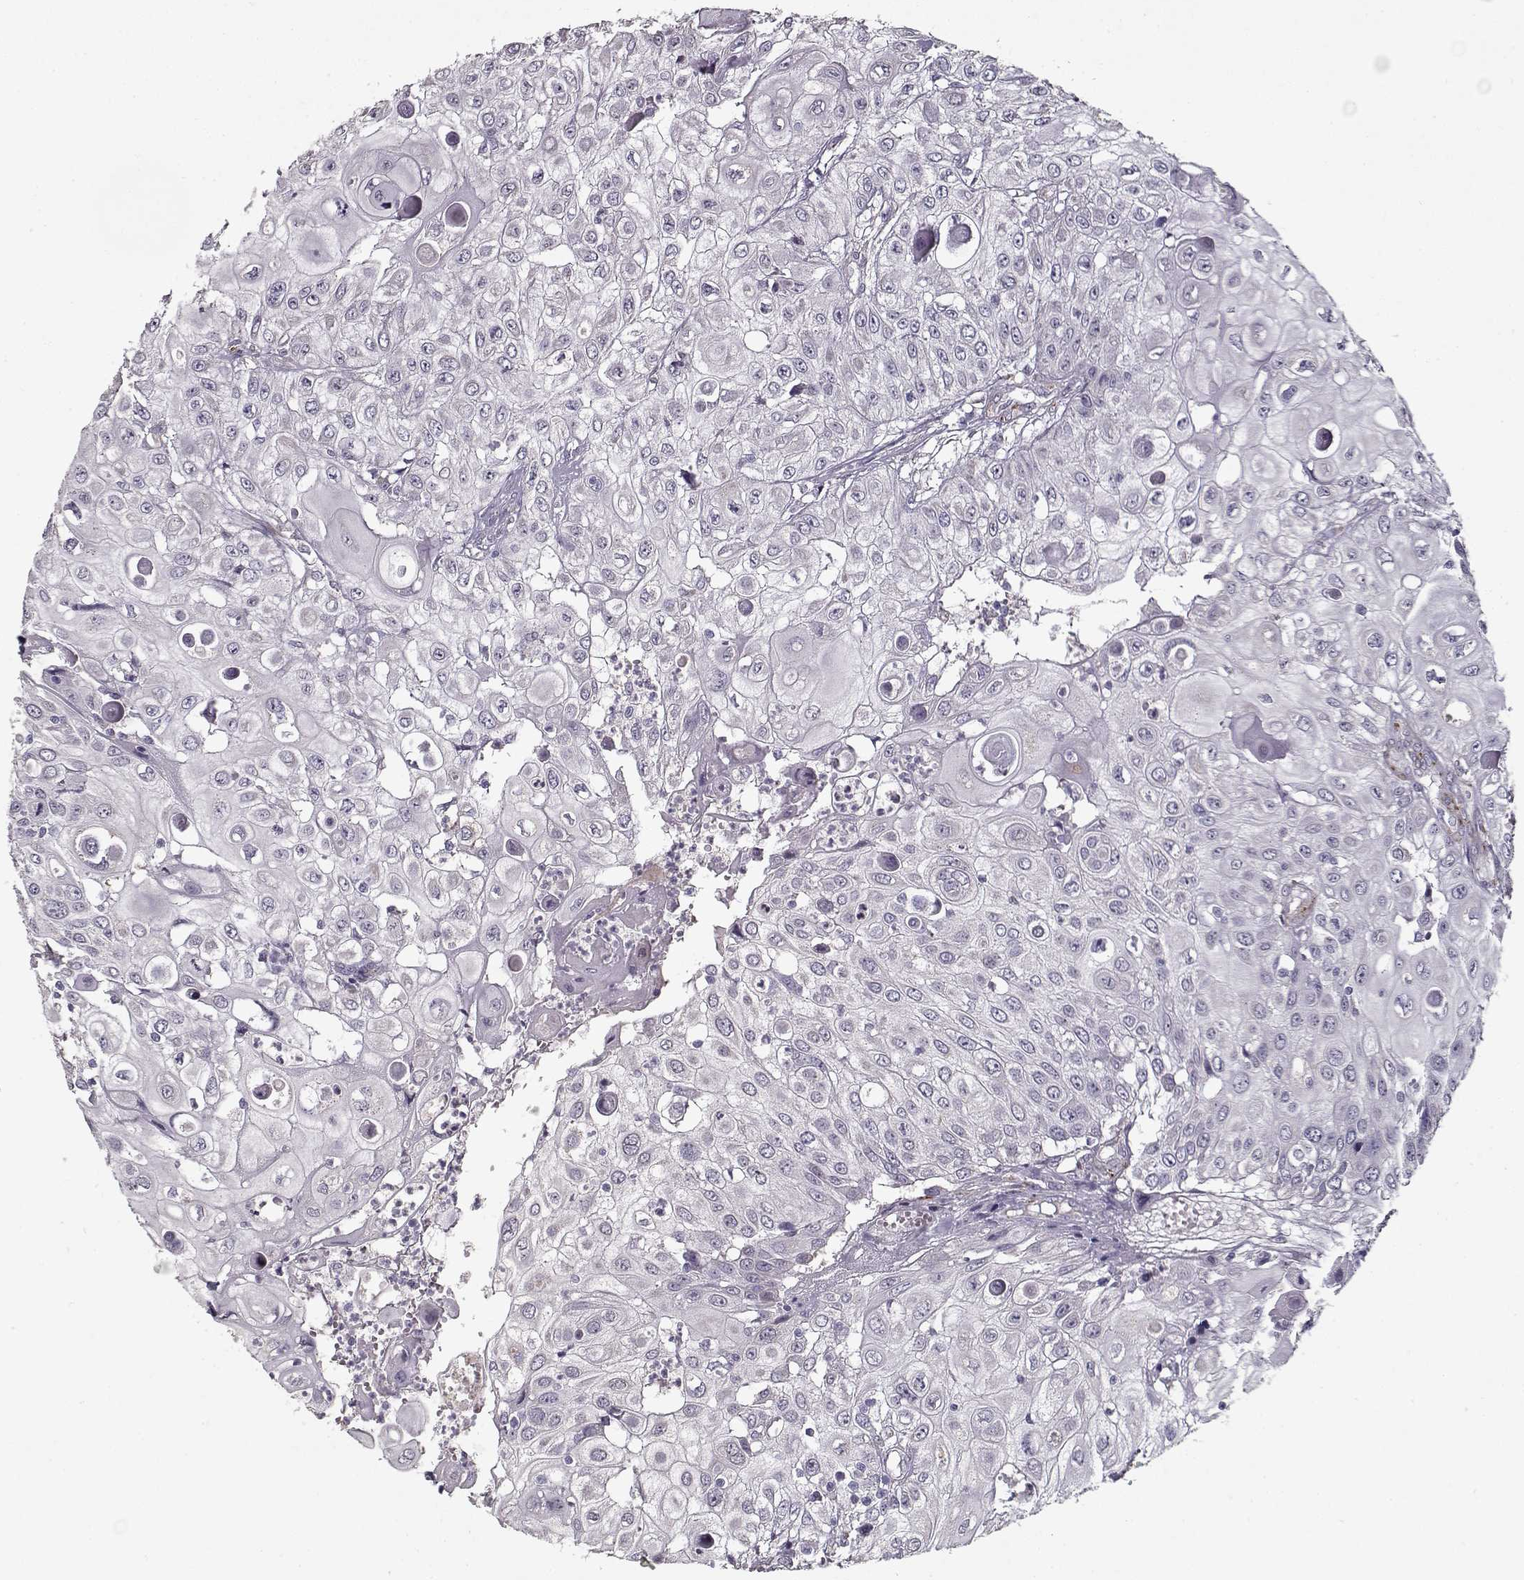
{"staining": {"intensity": "negative", "quantity": "none", "location": "none"}, "tissue": "urothelial cancer", "cell_type": "Tumor cells", "image_type": "cancer", "snomed": [{"axis": "morphology", "description": "Urothelial carcinoma, High grade"}, {"axis": "topography", "description": "Urinary bladder"}], "caption": "Urothelial cancer stained for a protein using immunohistochemistry (IHC) shows no positivity tumor cells.", "gene": "LAMA2", "patient": {"sex": "female", "age": 79}}